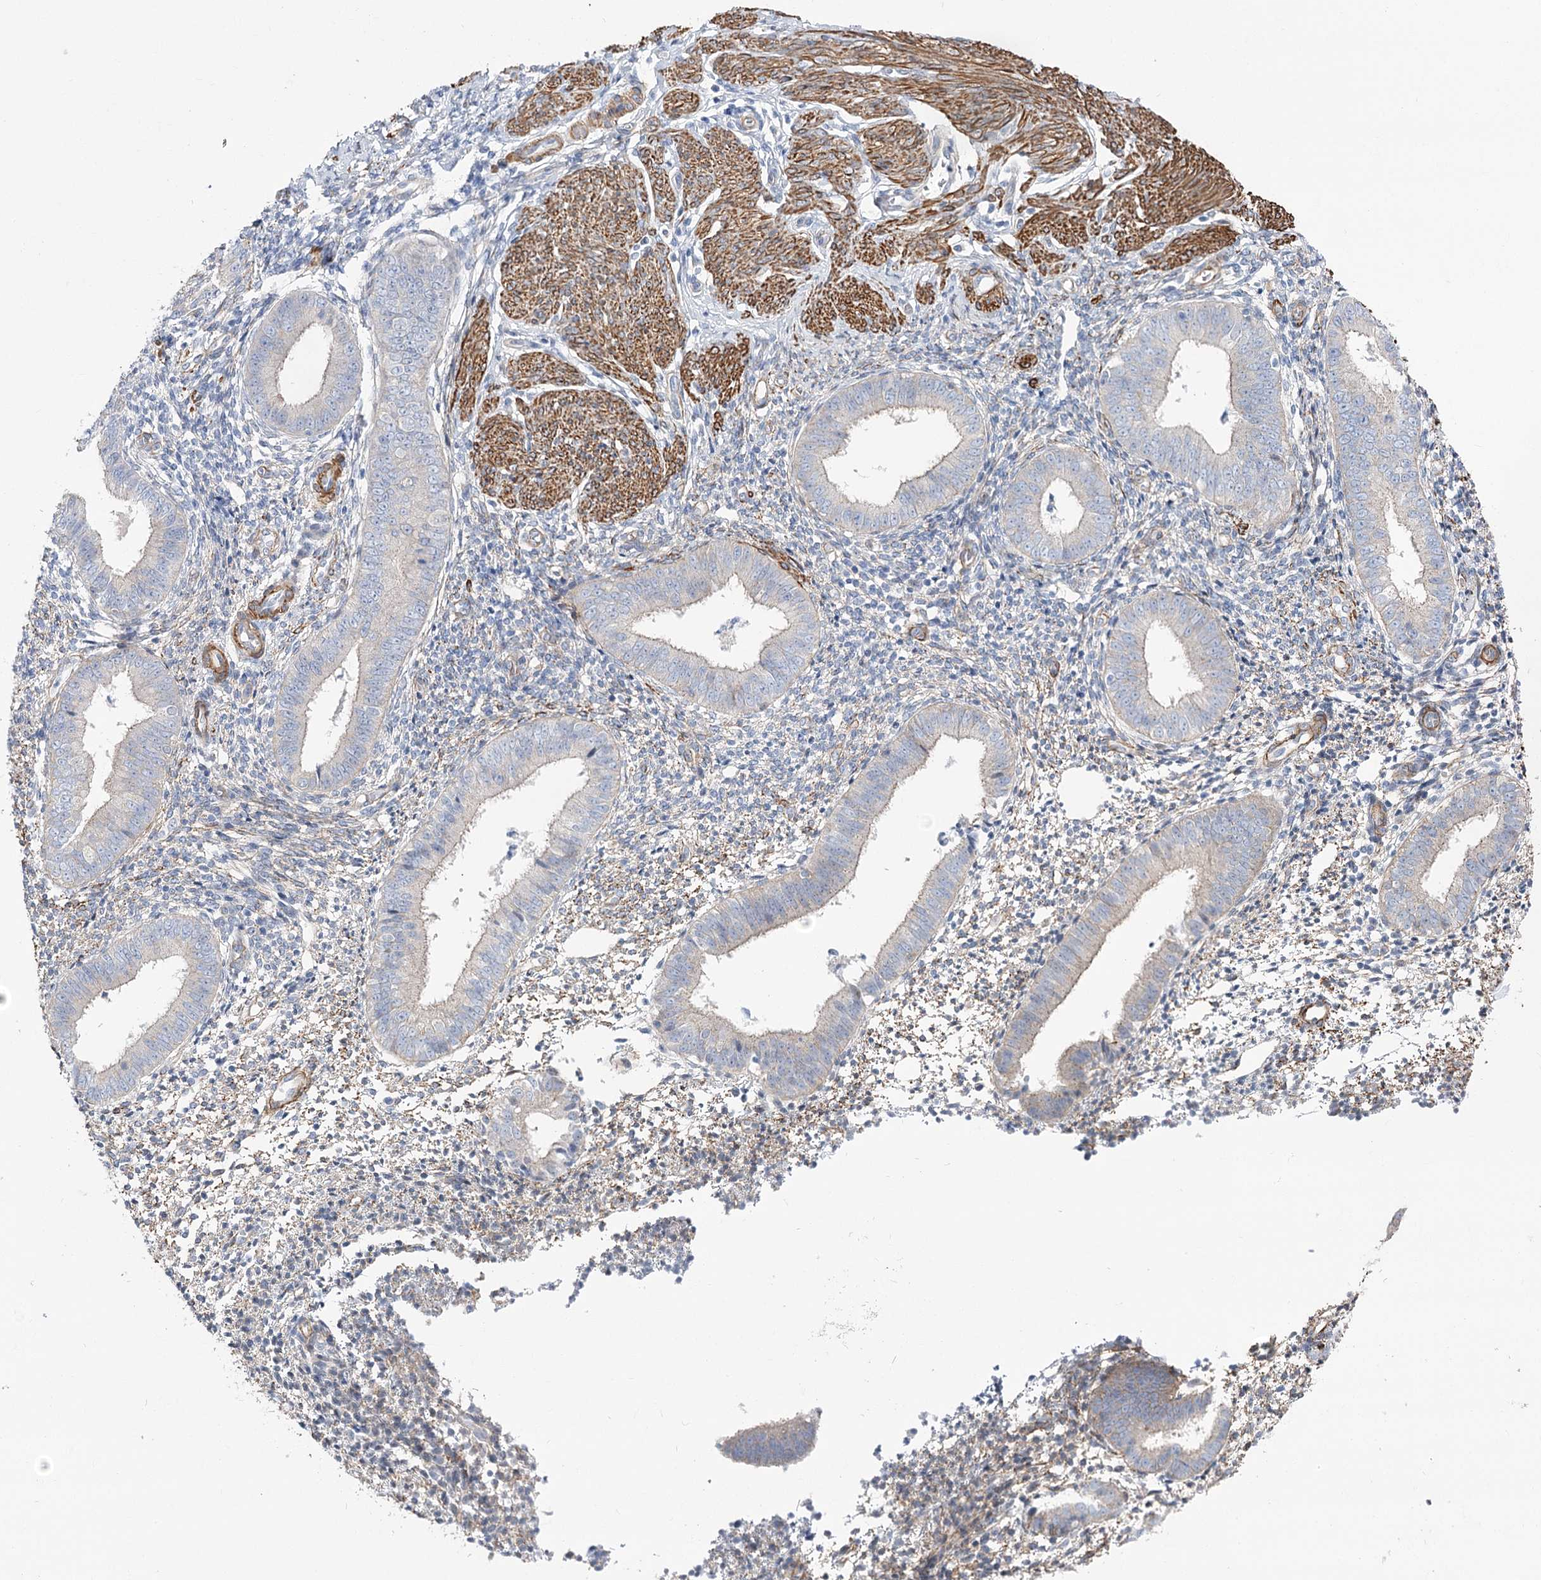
{"staining": {"intensity": "negative", "quantity": "none", "location": "none"}, "tissue": "endometrium", "cell_type": "Cells in endometrial stroma", "image_type": "normal", "snomed": [{"axis": "morphology", "description": "Normal tissue, NOS"}, {"axis": "topography", "description": "Uterus"}, {"axis": "topography", "description": "Endometrium"}], "caption": "Image shows no protein staining in cells in endometrial stroma of benign endometrium. (DAB IHC, high magnification).", "gene": "WASHC3", "patient": {"sex": "female", "age": 48}}